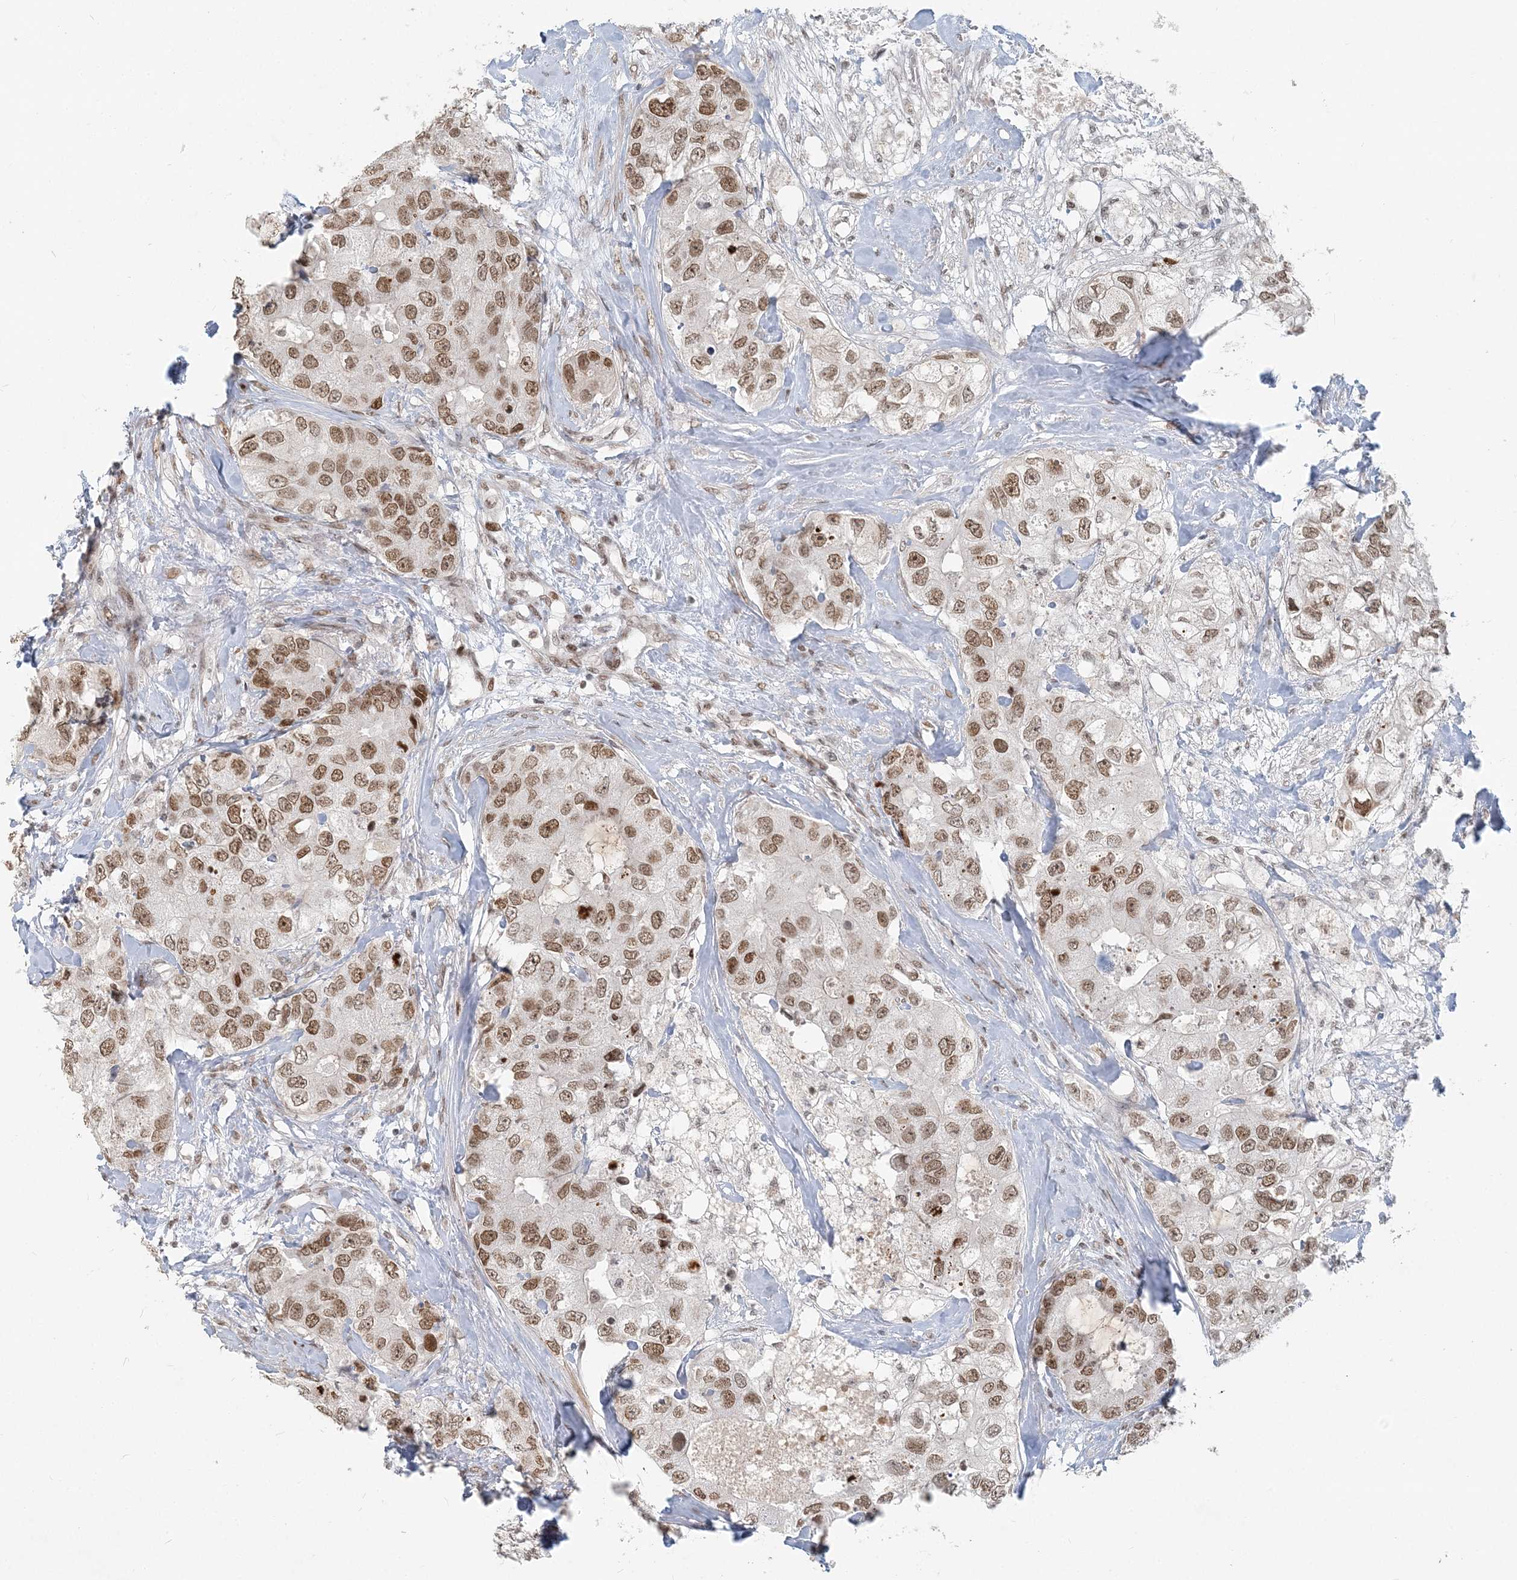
{"staining": {"intensity": "moderate", "quantity": ">75%", "location": "nuclear"}, "tissue": "breast cancer", "cell_type": "Tumor cells", "image_type": "cancer", "snomed": [{"axis": "morphology", "description": "Duct carcinoma"}, {"axis": "topography", "description": "Breast"}], "caption": "An image of human breast cancer stained for a protein exhibits moderate nuclear brown staining in tumor cells.", "gene": "BAZ1B", "patient": {"sex": "female", "age": 62}}